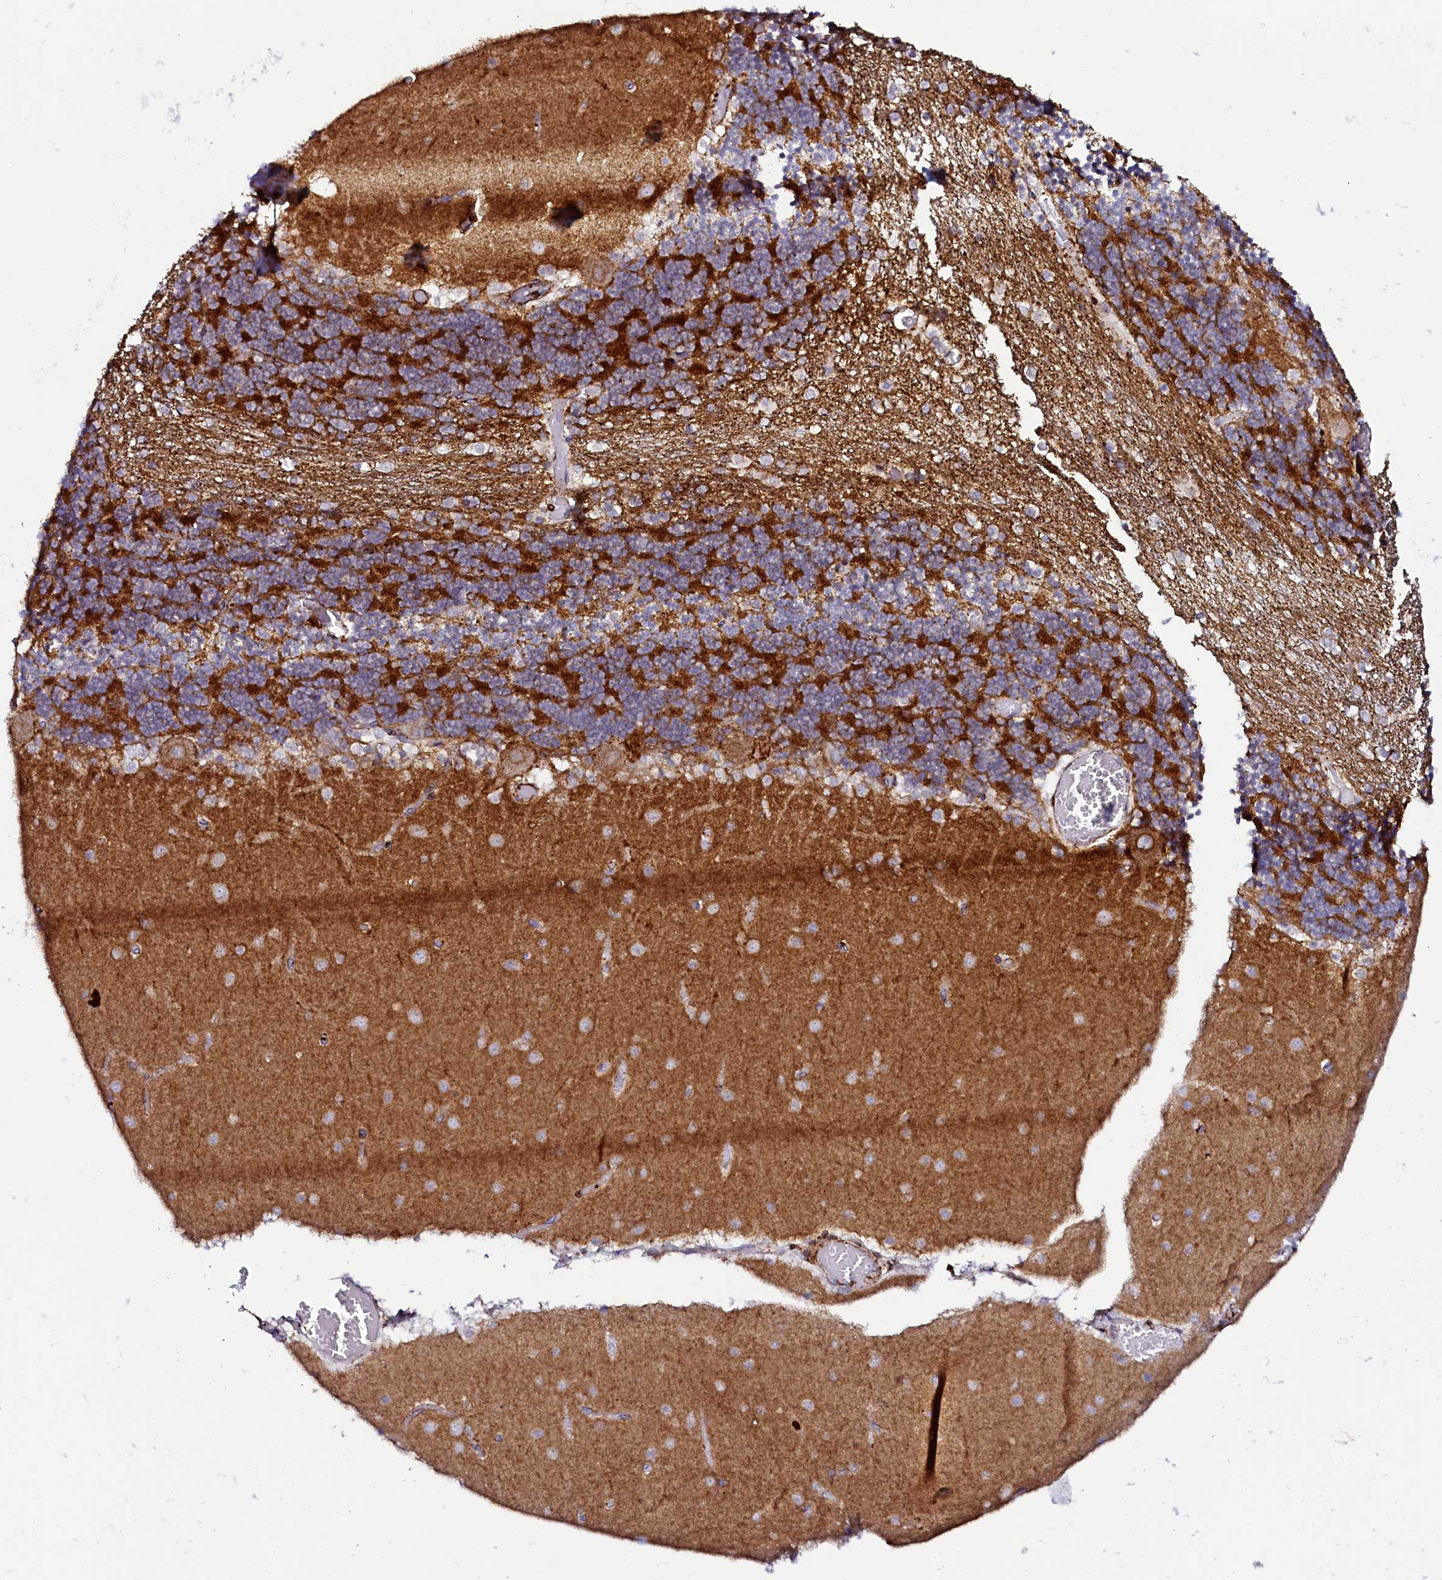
{"staining": {"intensity": "strong", "quantity": ">75%", "location": "cytoplasmic/membranous"}, "tissue": "cerebellum", "cell_type": "Cells in granular layer", "image_type": "normal", "snomed": [{"axis": "morphology", "description": "Normal tissue, NOS"}, {"axis": "topography", "description": "Cerebellum"}], "caption": "Cerebellum stained with DAB immunohistochemistry displays high levels of strong cytoplasmic/membranous expression in about >75% of cells in granular layer.", "gene": "AAAS", "patient": {"sex": "female", "age": 28}}